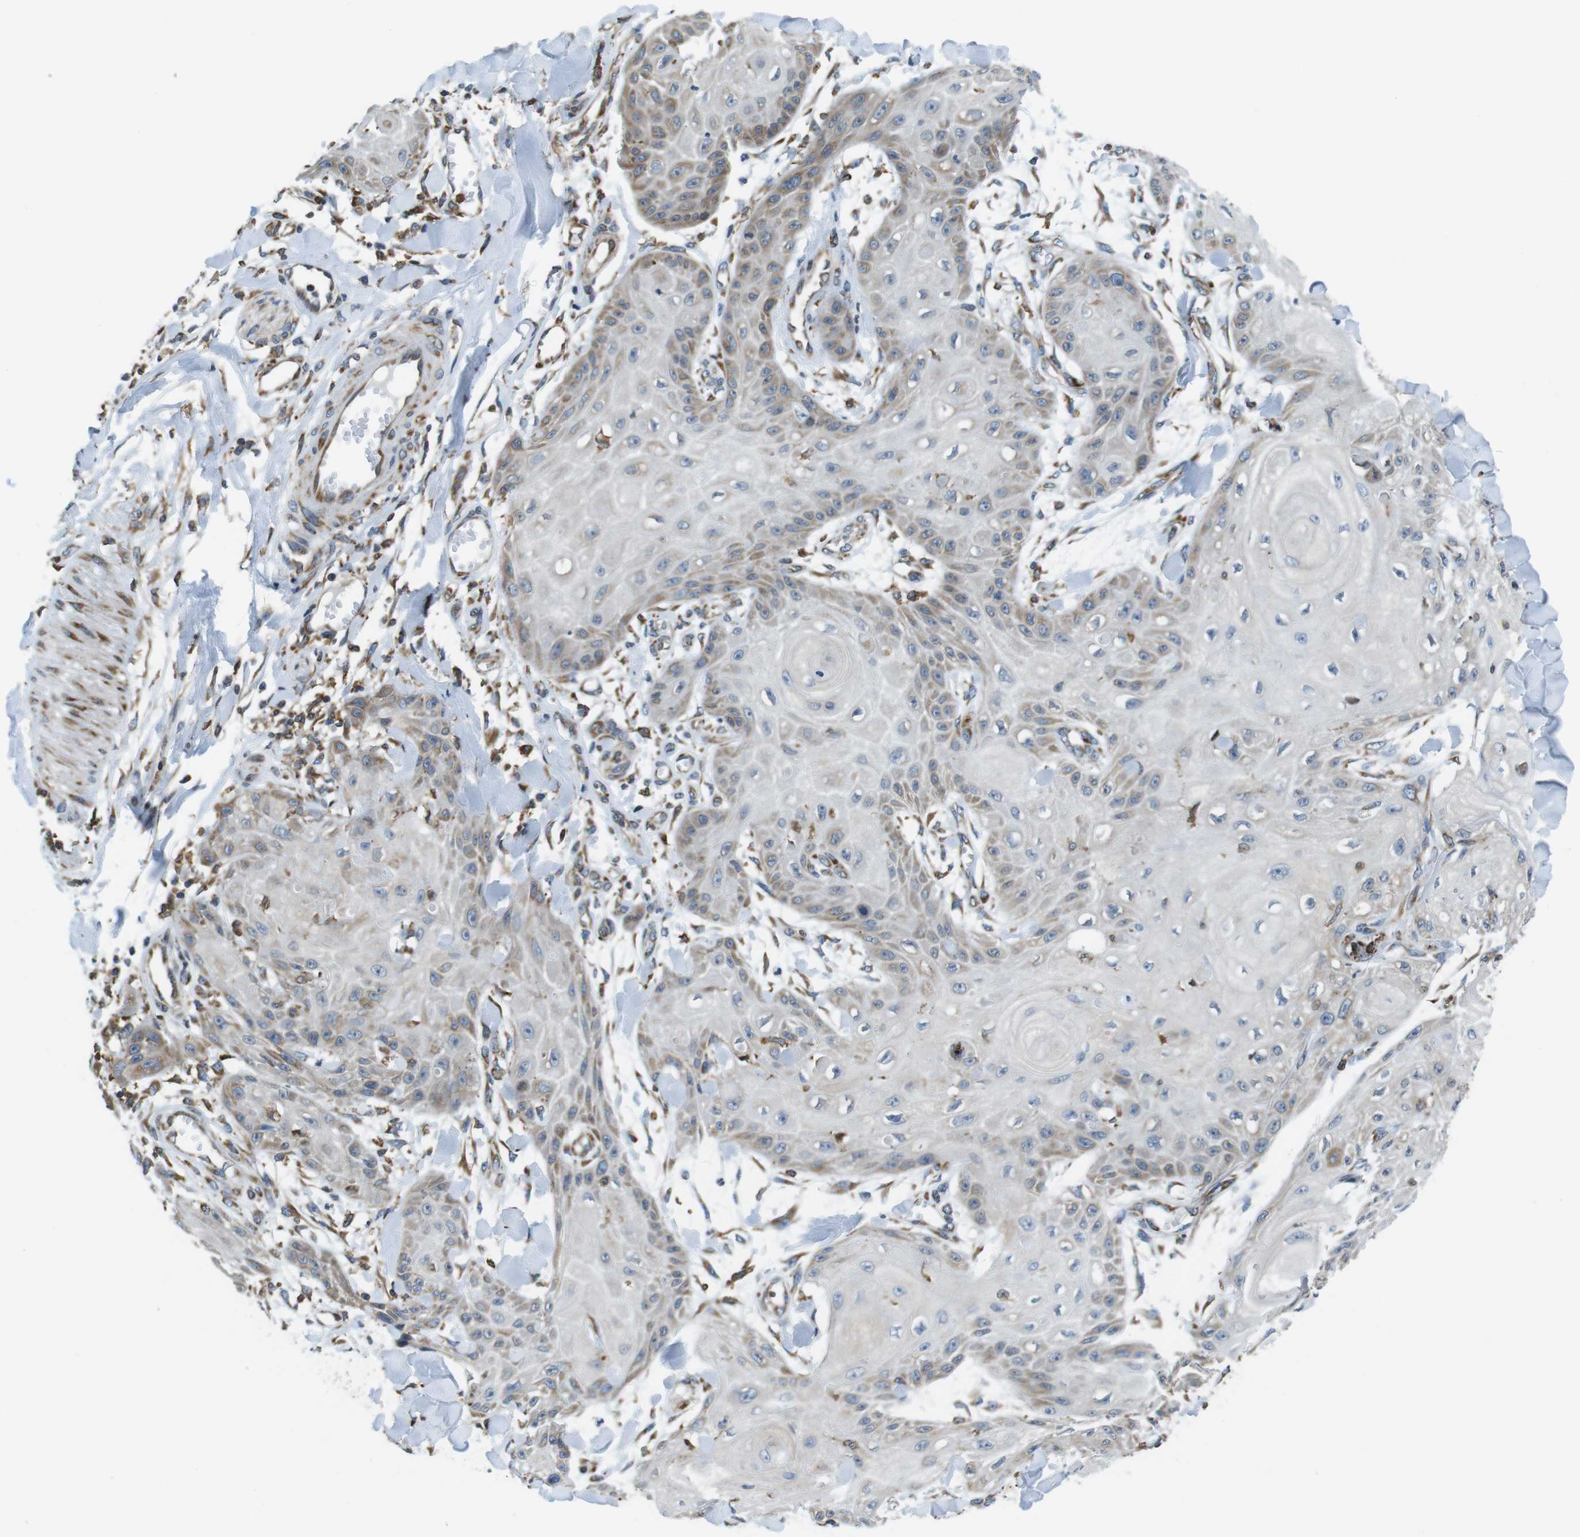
{"staining": {"intensity": "weak", "quantity": "<25%", "location": "cytoplasmic/membranous"}, "tissue": "skin cancer", "cell_type": "Tumor cells", "image_type": "cancer", "snomed": [{"axis": "morphology", "description": "Squamous cell carcinoma, NOS"}, {"axis": "topography", "description": "Skin"}], "caption": "DAB (3,3'-diaminobenzidine) immunohistochemical staining of skin squamous cell carcinoma demonstrates no significant expression in tumor cells.", "gene": "UGGT1", "patient": {"sex": "male", "age": 74}}